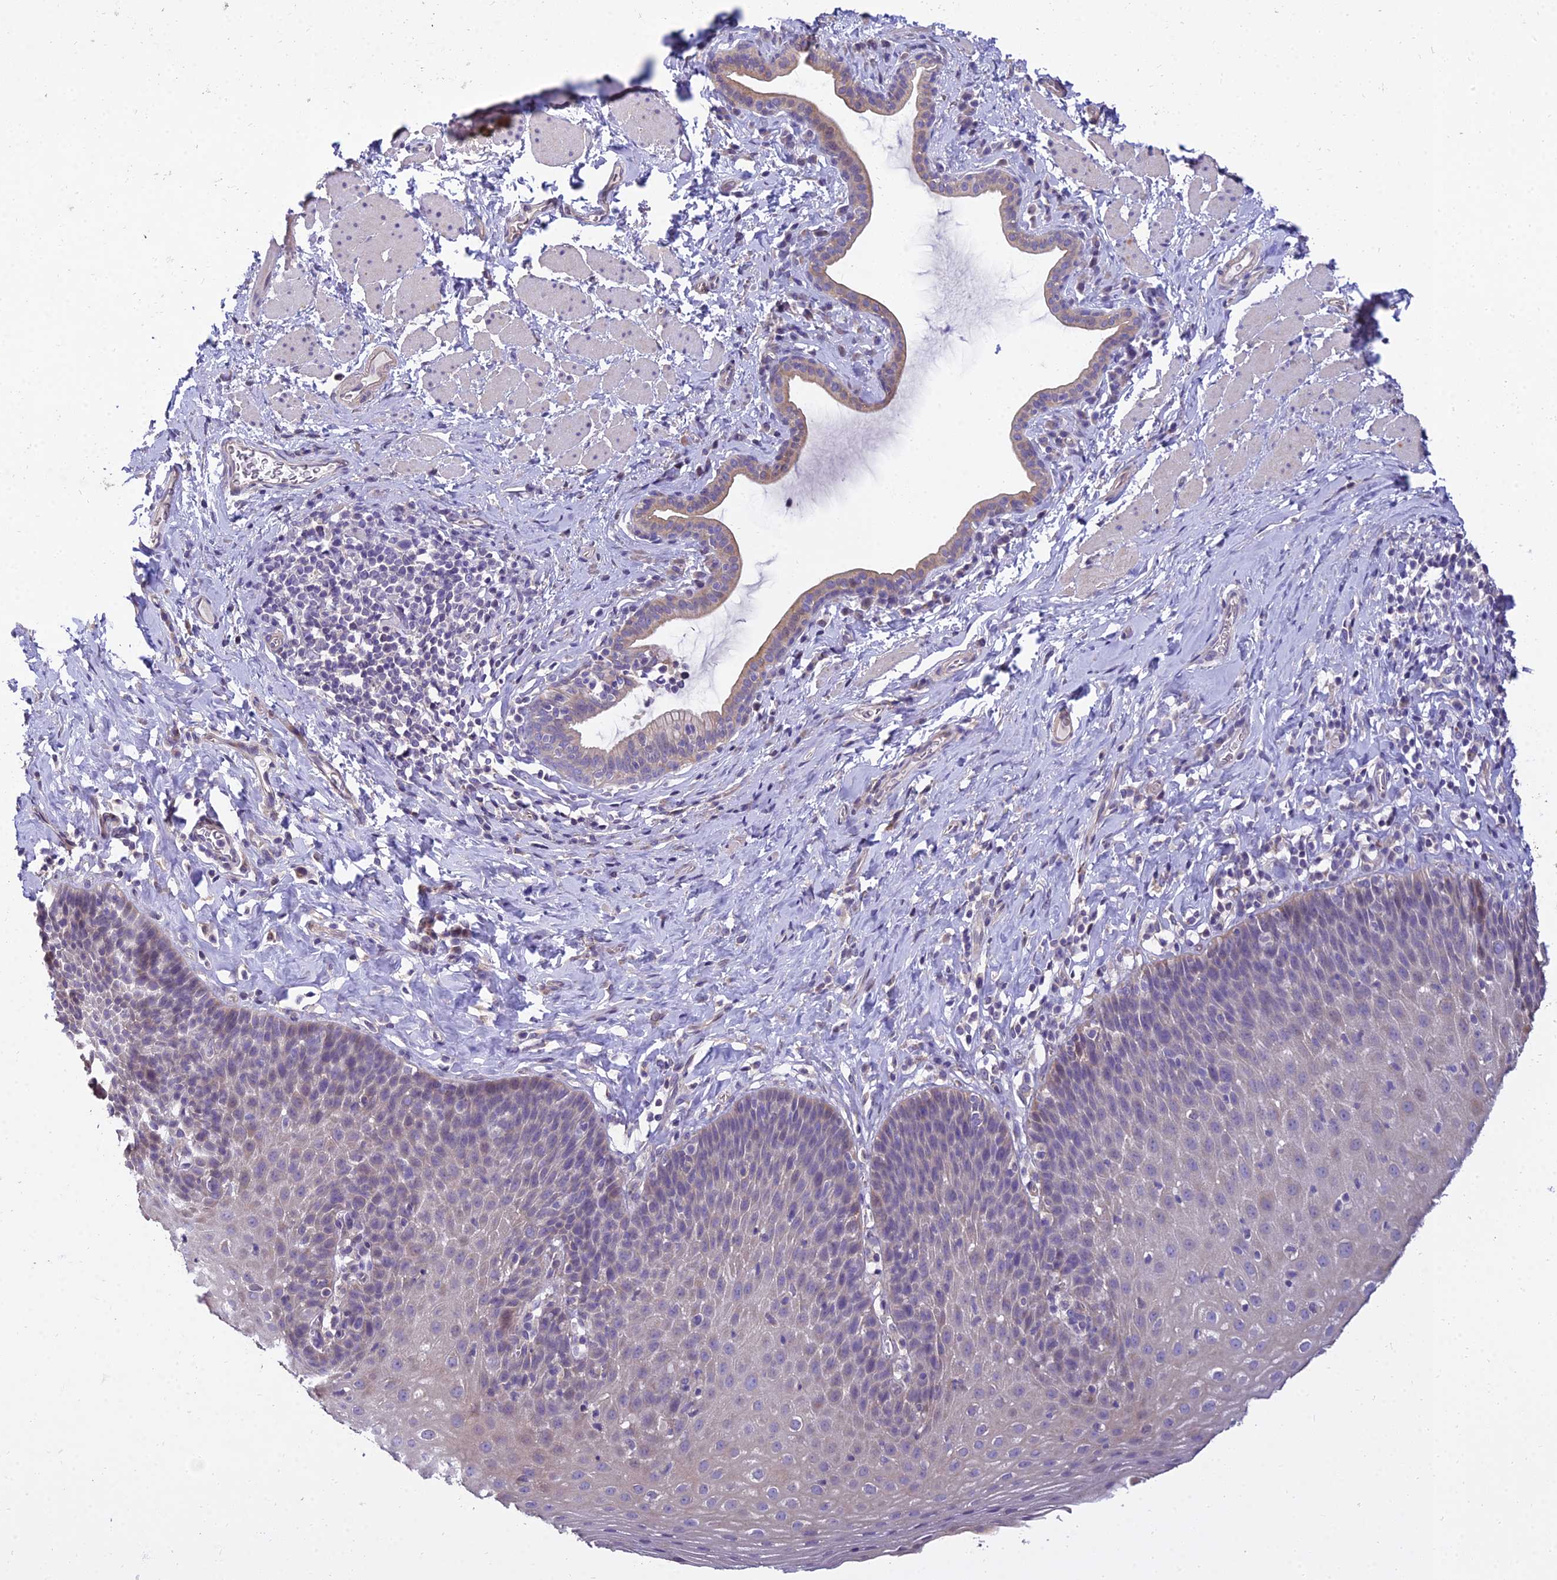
{"staining": {"intensity": "weak", "quantity": "25%-75%", "location": "cytoplasmic/membranous"}, "tissue": "esophagus", "cell_type": "Squamous epithelial cells", "image_type": "normal", "snomed": [{"axis": "morphology", "description": "Normal tissue, NOS"}, {"axis": "topography", "description": "Esophagus"}], "caption": "This histopathology image shows benign esophagus stained with IHC to label a protein in brown. The cytoplasmic/membranous of squamous epithelial cells show weak positivity for the protein. Nuclei are counter-stained blue.", "gene": "ARL8A", "patient": {"sex": "female", "age": 61}}